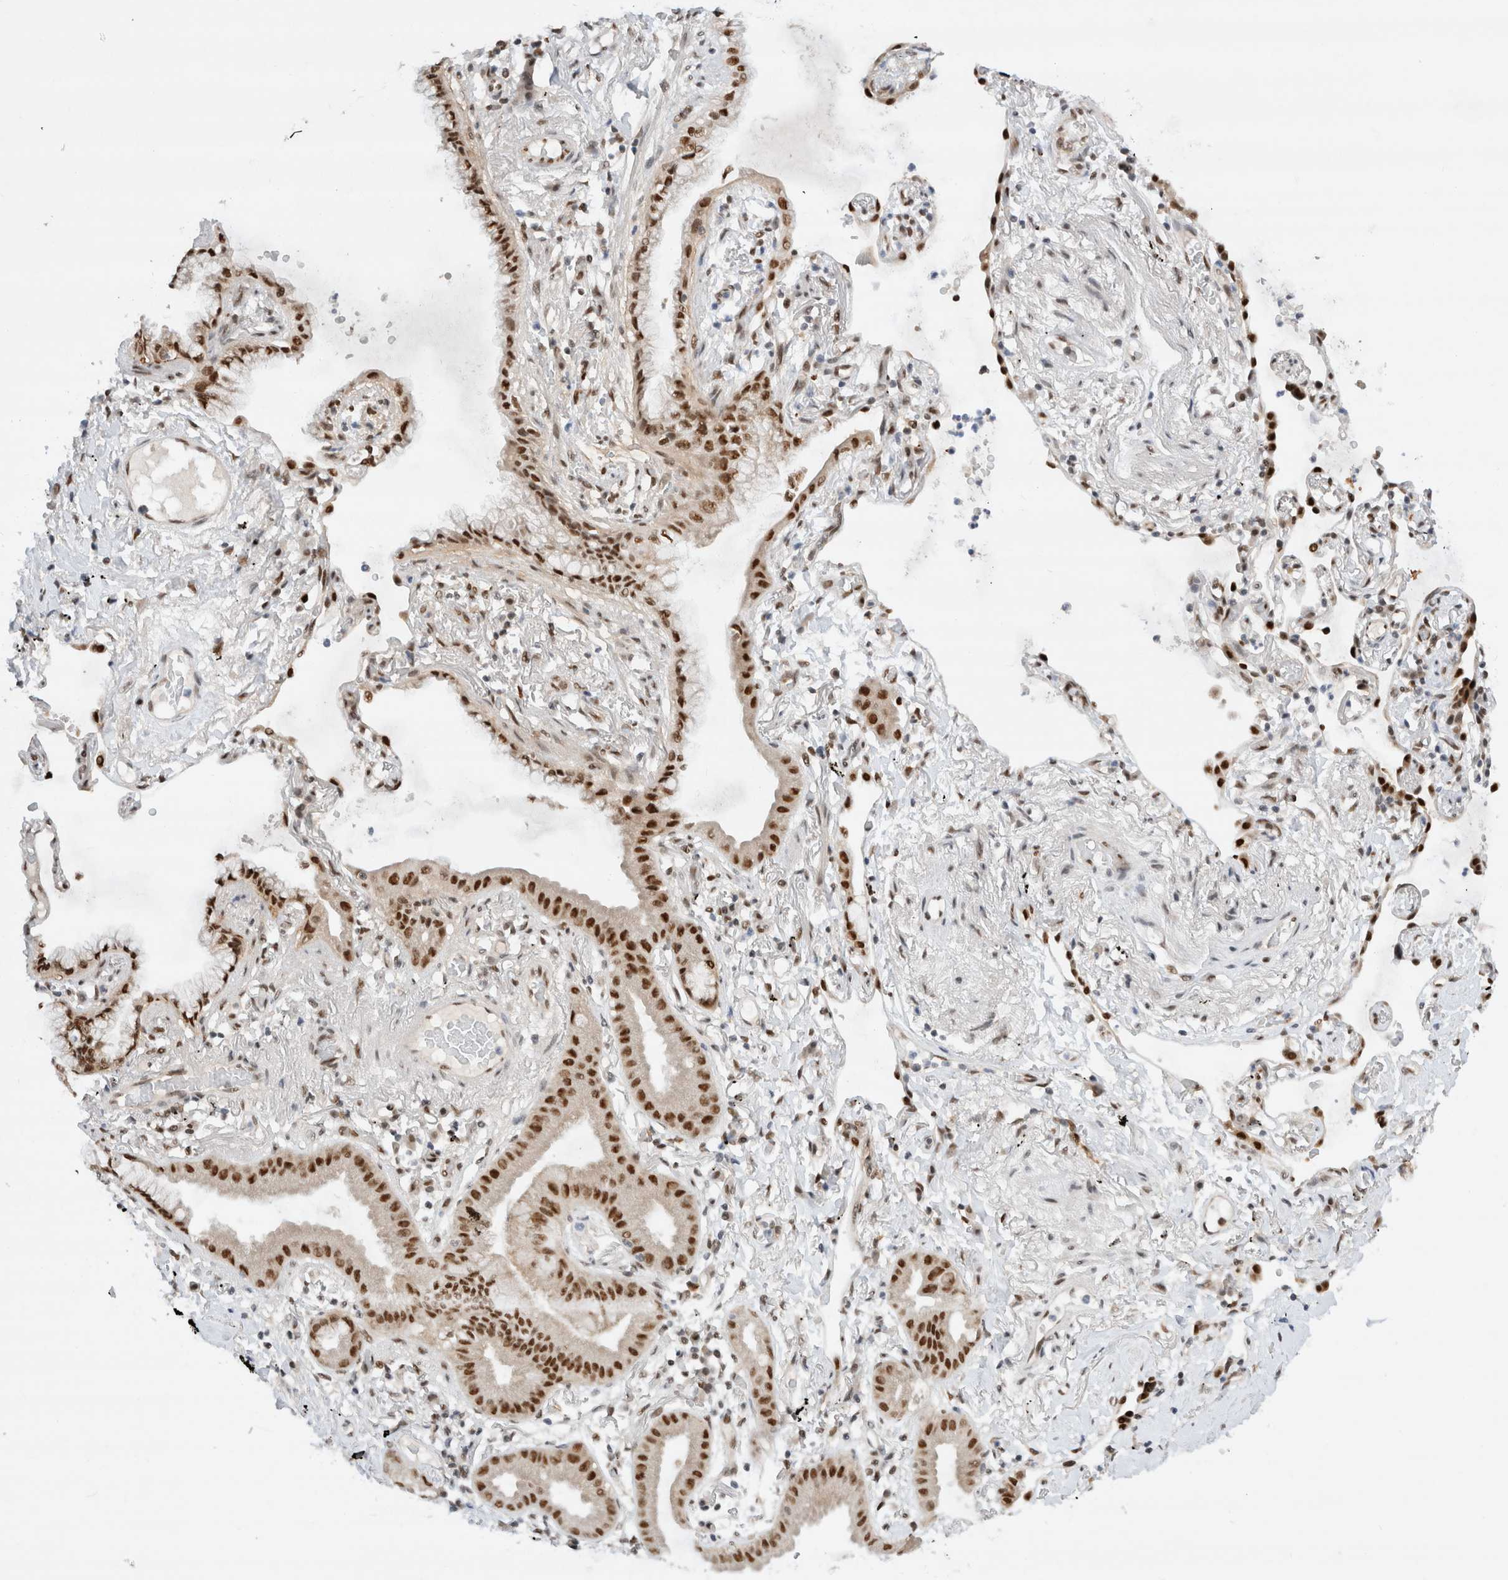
{"staining": {"intensity": "moderate", "quantity": ">75%", "location": "nuclear"}, "tissue": "lung cancer", "cell_type": "Tumor cells", "image_type": "cancer", "snomed": [{"axis": "morphology", "description": "Adenocarcinoma, NOS"}, {"axis": "topography", "description": "Lung"}], "caption": "The image reveals immunohistochemical staining of lung cancer (adenocarcinoma). There is moderate nuclear positivity is seen in approximately >75% of tumor cells. (Stains: DAB in brown, nuclei in blue, Microscopy: brightfield microscopy at high magnification).", "gene": "GTF2I", "patient": {"sex": "female", "age": 70}}